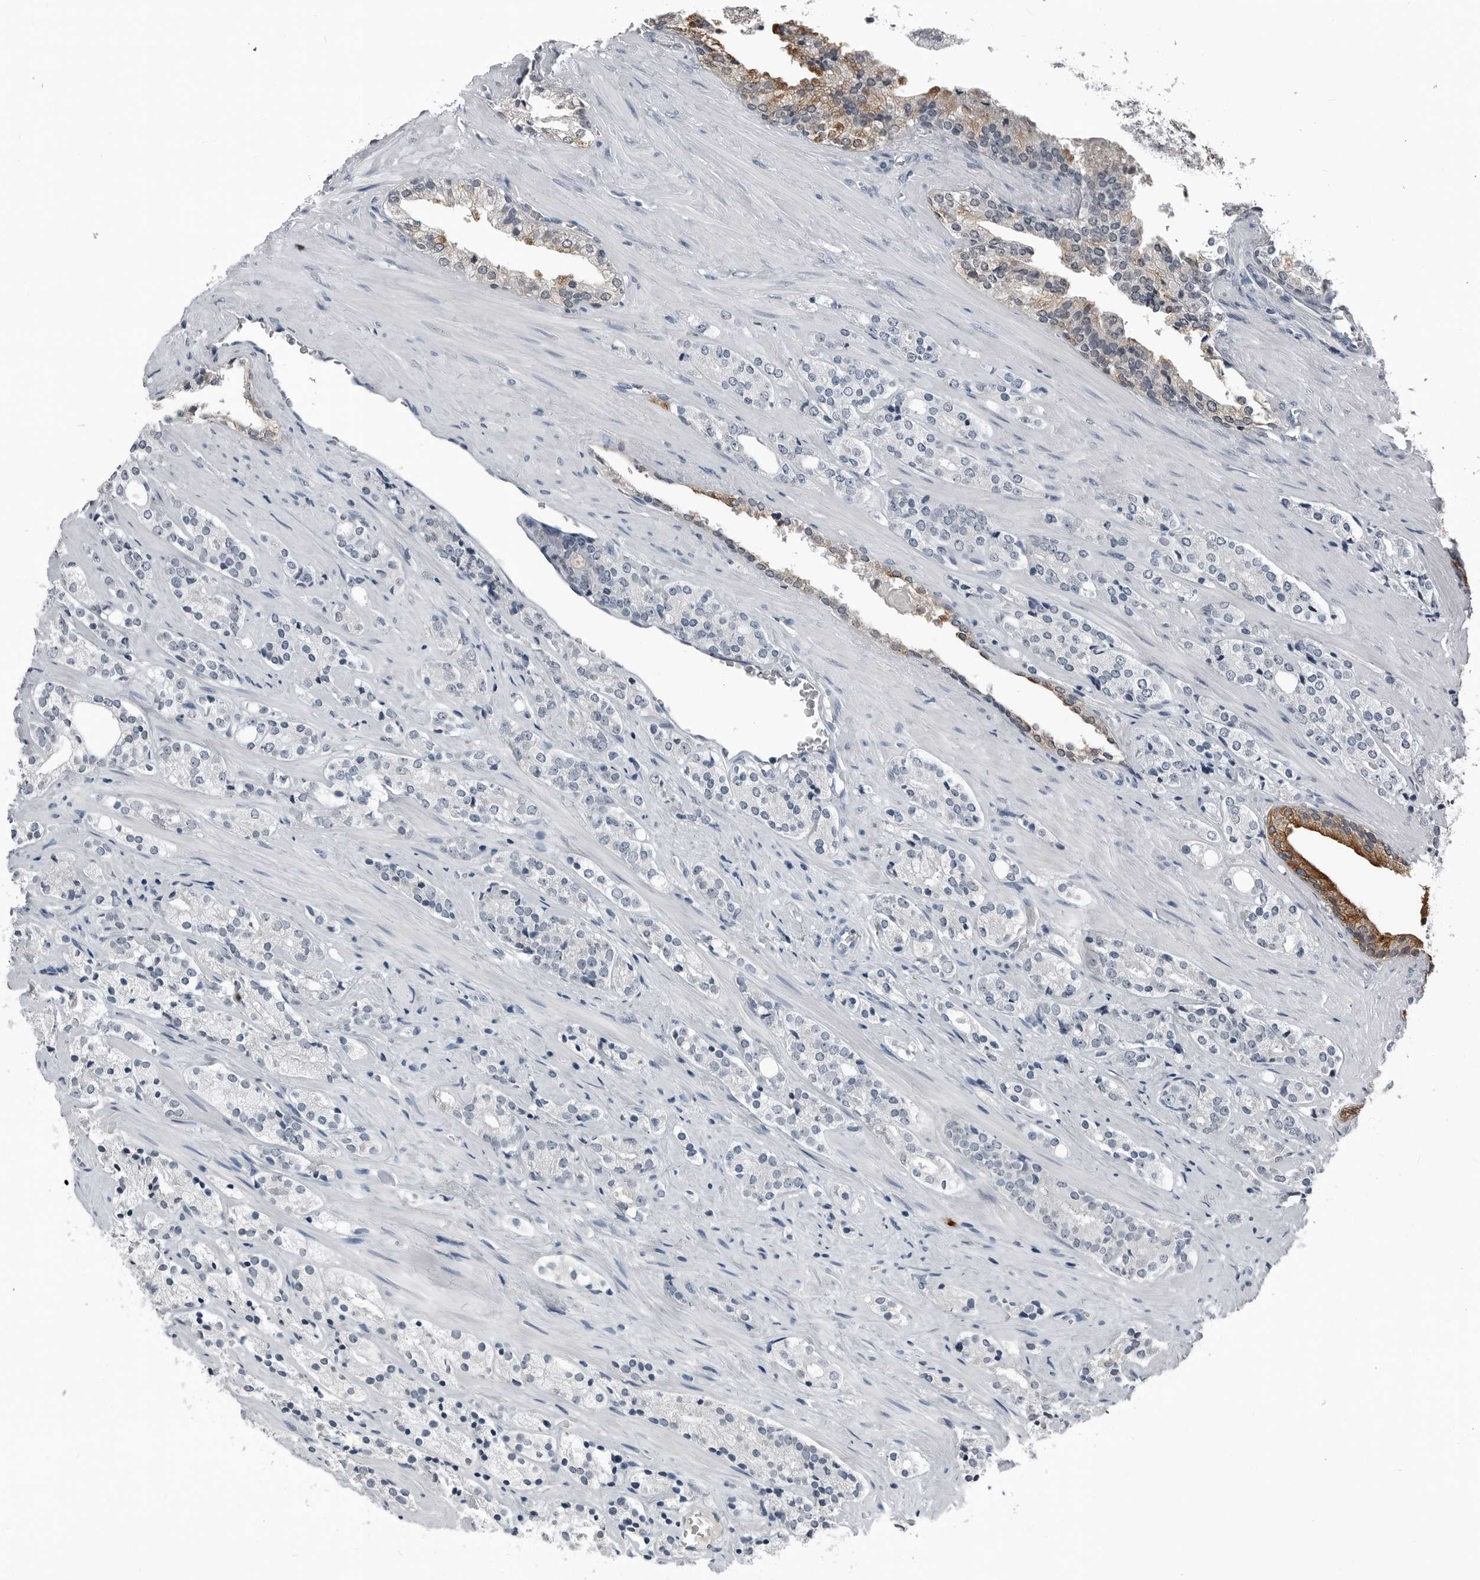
{"staining": {"intensity": "negative", "quantity": "none", "location": "none"}, "tissue": "prostate cancer", "cell_type": "Tumor cells", "image_type": "cancer", "snomed": [{"axis": "morphology", "description": "Adenocarcinoma, High grade"}, {"axis": "topography", "description": "Prostate"}], "caption": "Immunohistochemistry (IHC) photomicrograph of adenocarcinoma (high-grade) (prostate) stained for a protein (brown), which reveals no positivity in tumor cells. Brightfield microscopy of IHC stained with DAB (3,3'-diaminobenzidine) (brown) and hematoxylin (blue), captured at high magnification.", "gene": "SPINK1", "patient": {"sex": "male", "age": 71}}